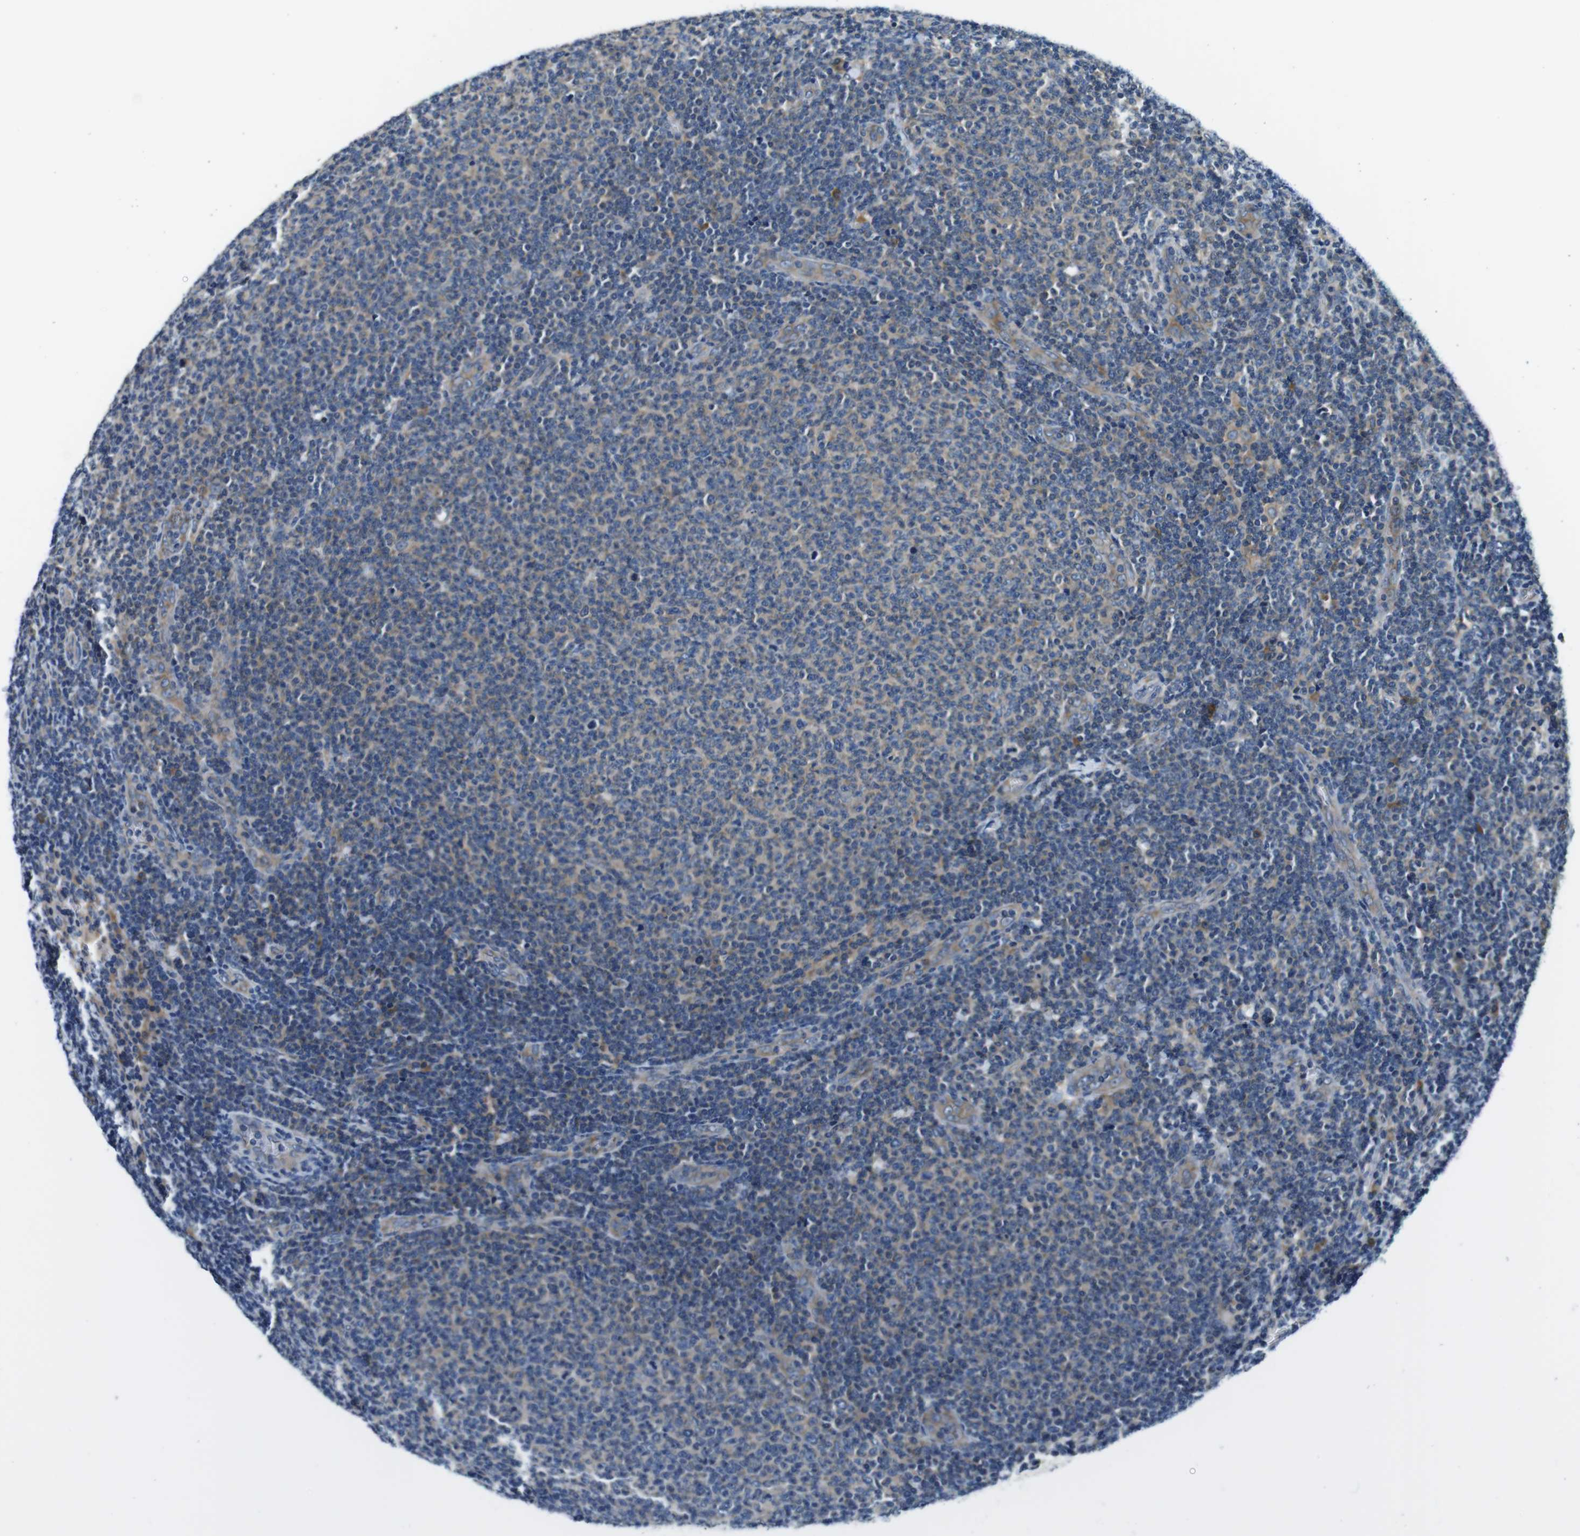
{"staining": {"intensity": "weak", "quantity": "25%-75%", "location": "cytoplasmic/membranous"}, "tissue": "lymphoma", "cell_type": "Tumor cells", "image_type": "cancer", "snomed": [{"axis": "morphology", "description": "Malignant lymphoma, non-Hodgkin's type, Low grade"}, {"axis": "topography", "description": "Lymph node"}], "caption": "Protein expression analysis of low-grade malignant lymphoma, non-Hodgkin's type shows weak cytoplasmic/membranous expression in about 25%-75% of tumor cells. Immunohistochemistry stains the protein in brown and the nuclei are stained blue.", "gene": "EIF2B5", "patient": {"sex": "male", "age": 66}}